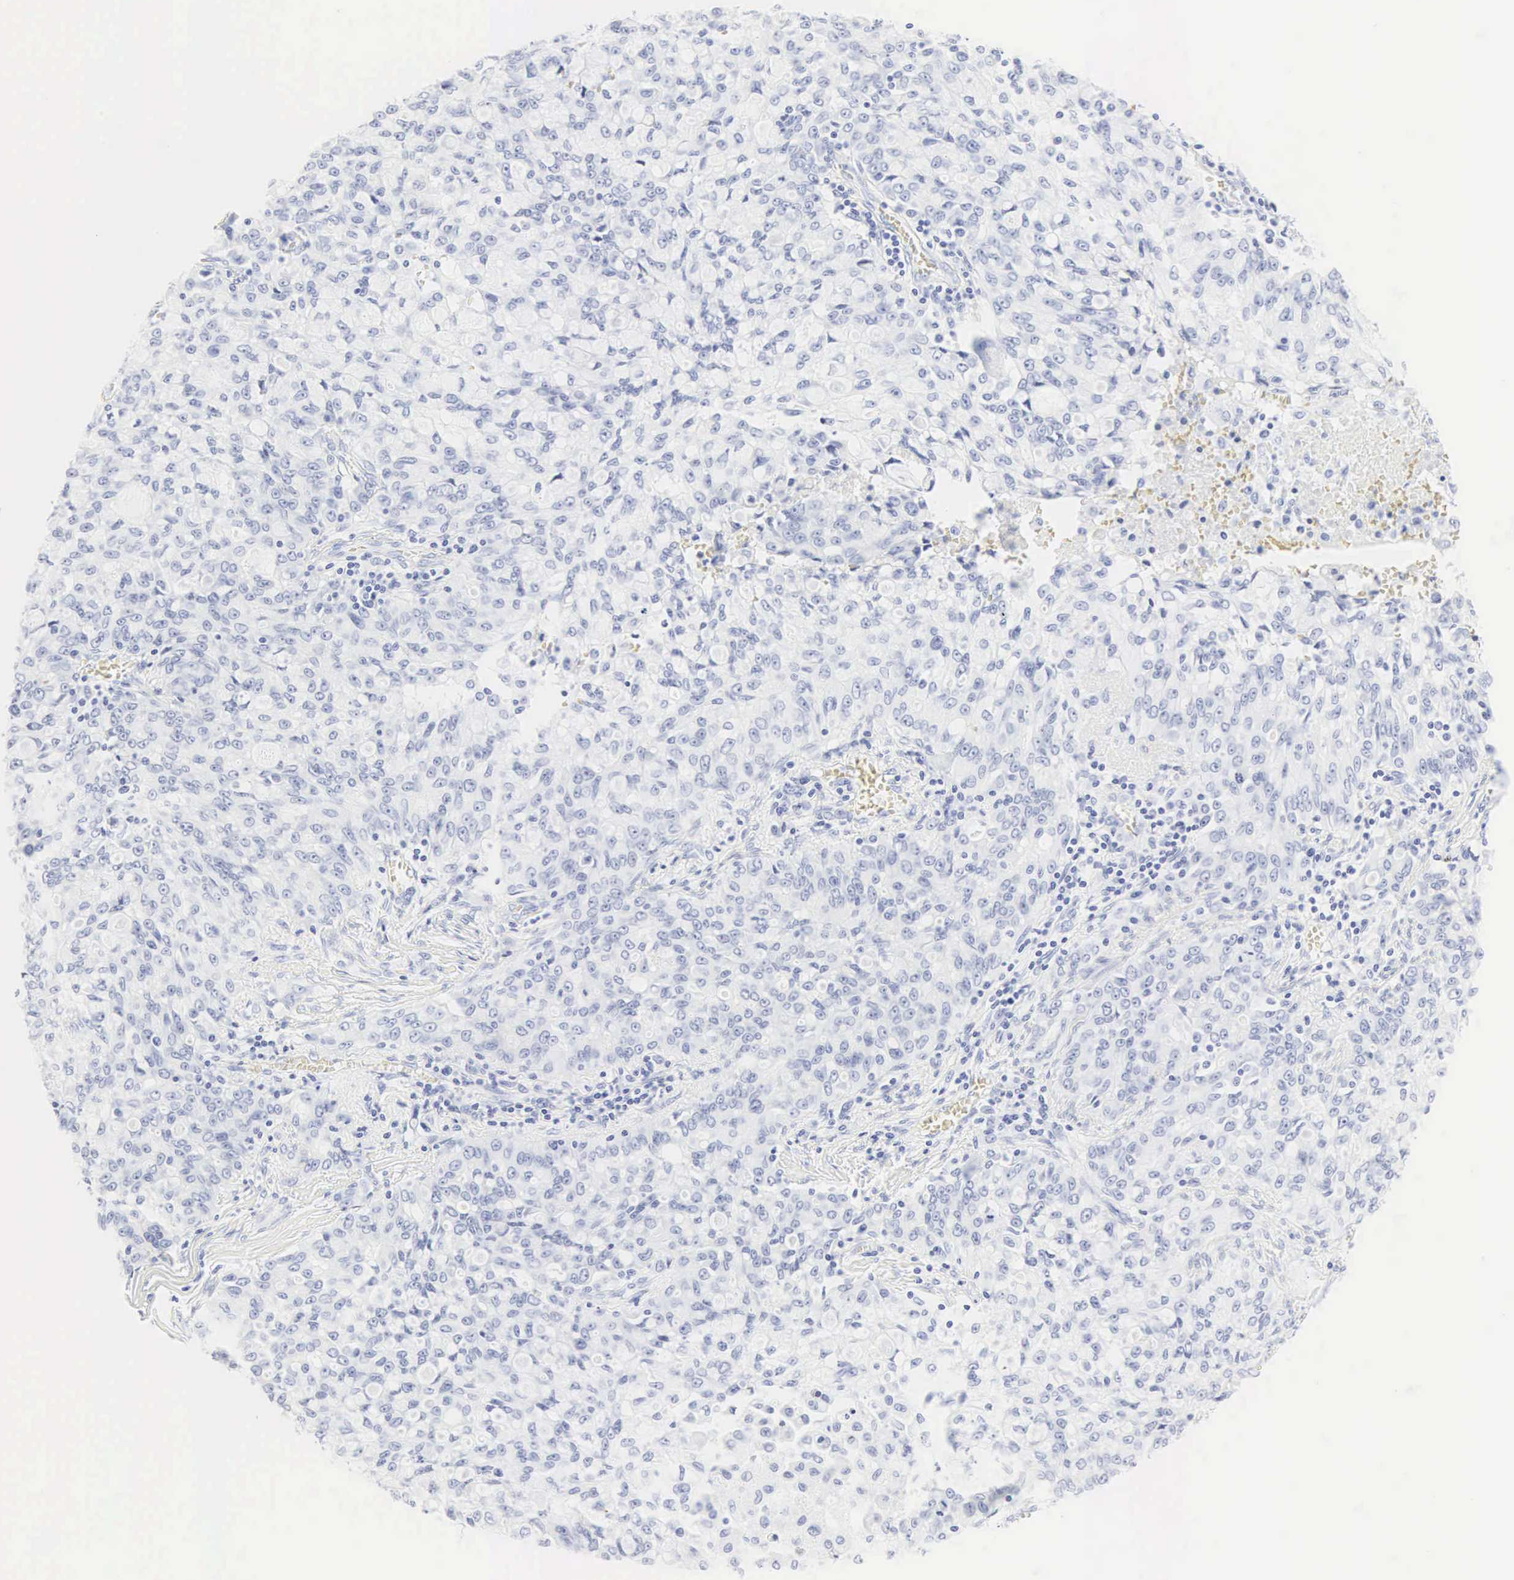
{"staining": {"intensity": "negative", "quantity": "none", "location": "none"}, "tissue": "lung cancer", "cell_type": "Tumor cells", "image_type": "cancer", "snomed": [{"axis": "morphology", "description": "Adenocarcinoma, NOS"}, {"axis": "topography", "description": "Lung"}], "caption": "Immunohistochemistry (IHC) micrograph of lung adenocarcinoma stained for a protein (brown), which demonstrates no staining in tumor cells. (IHC, brightfield microscopy, high magnification).", "gene": "CGB3", "patient": {"sex": "female", "age": 44}}